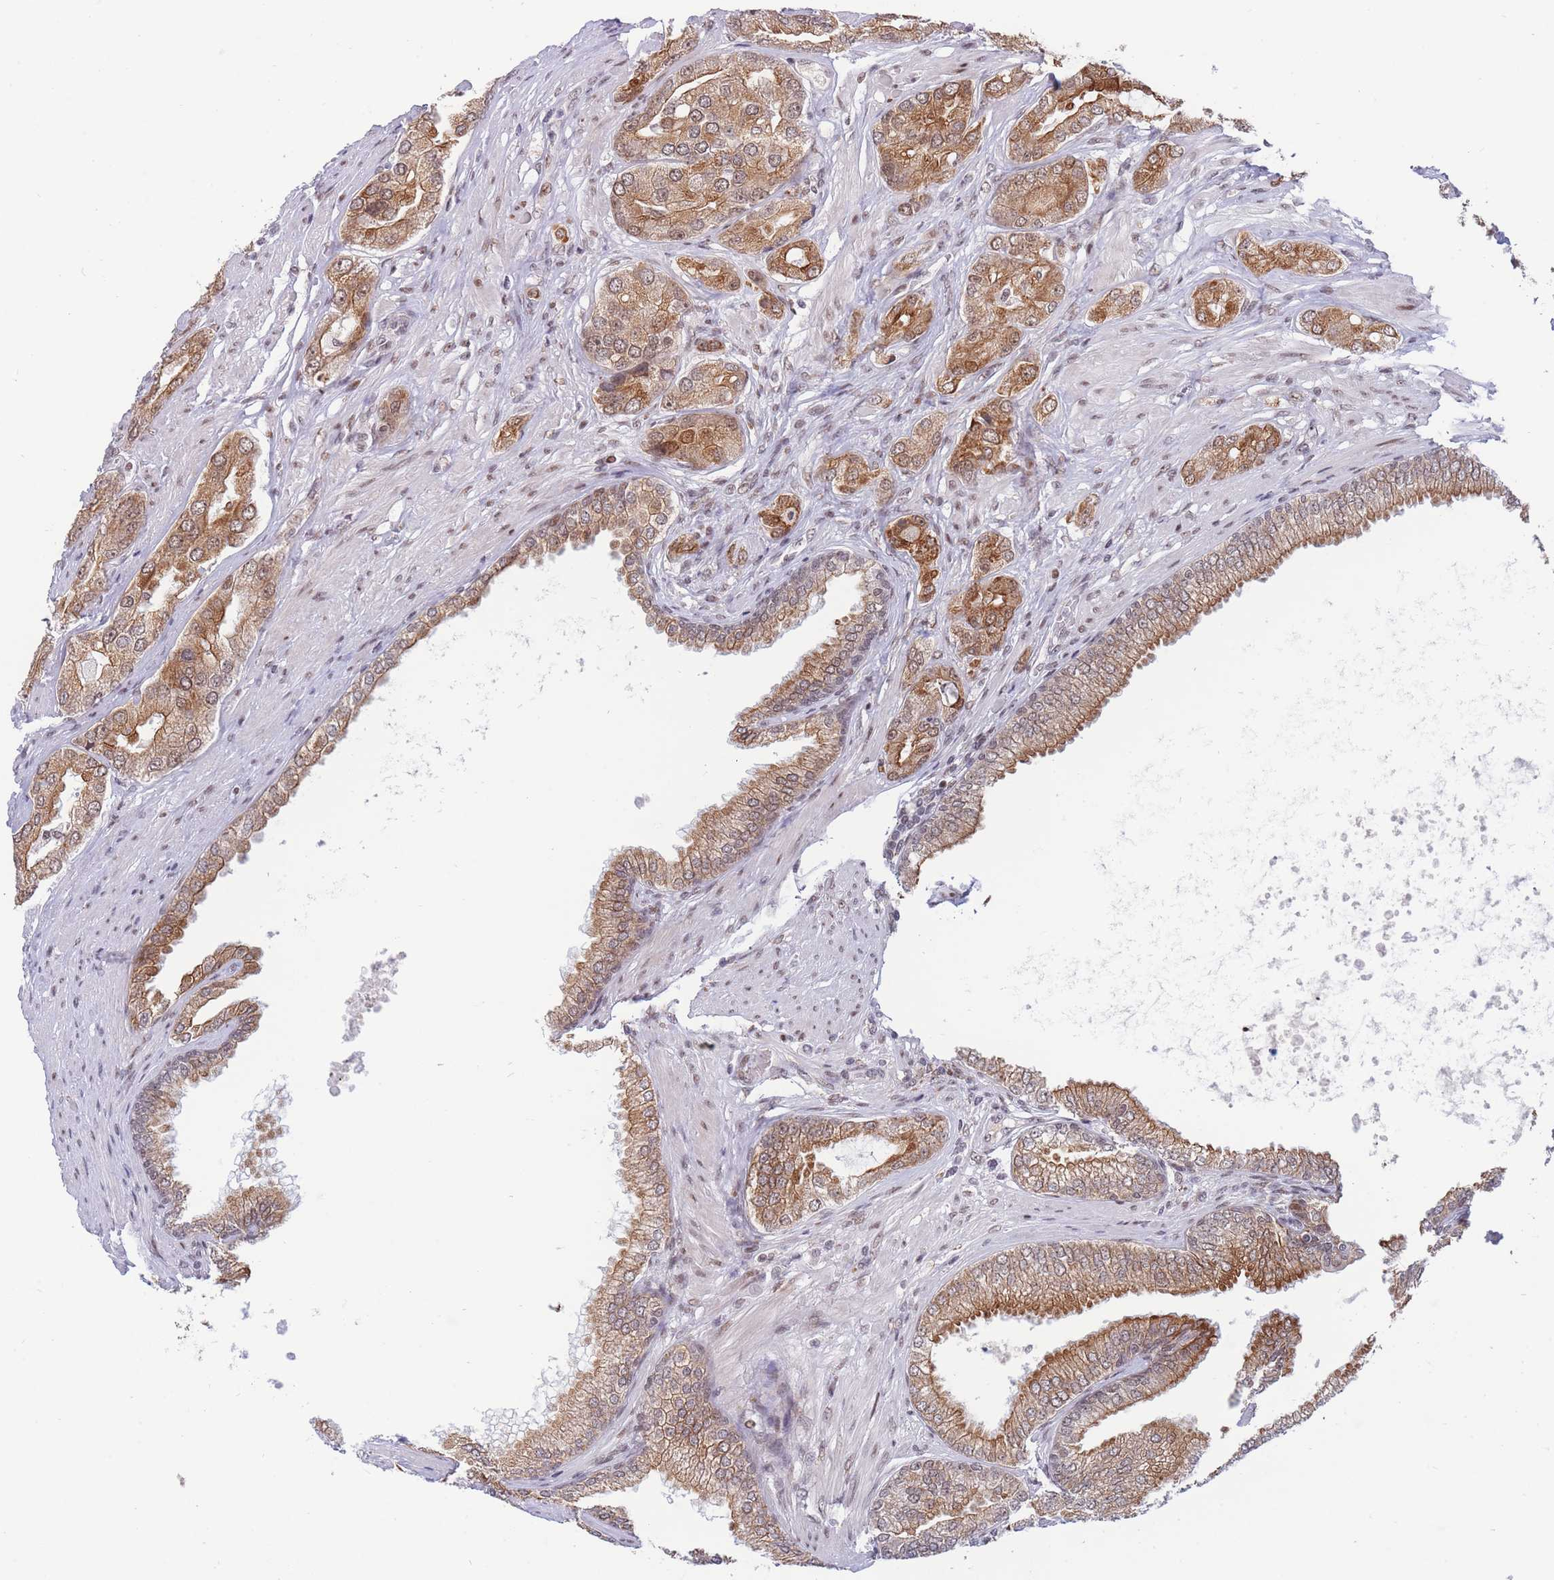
{"staining": {"intensity": "moderate", "quantity": ">75%", "location": "cytoplasmic/membranous,nuclear"}, "tissue": "prostate cancer", "cell_type": "Tumor cells", "image_type": "cancer", "snomed": [{"axis": "morphology", "description": "Adenocarcinoma, High grade"}, {"axis": "topography", "description": "Prostate"}], "caption": "Immunohistochemical staining of prostate cancer displays medium levels of moderate cytoplasmic/membranous and nuclear protein positivity in about >75% of tumor cells.", "gene": "TARBP2", "patient": {"sex": "male", "age": 71}}